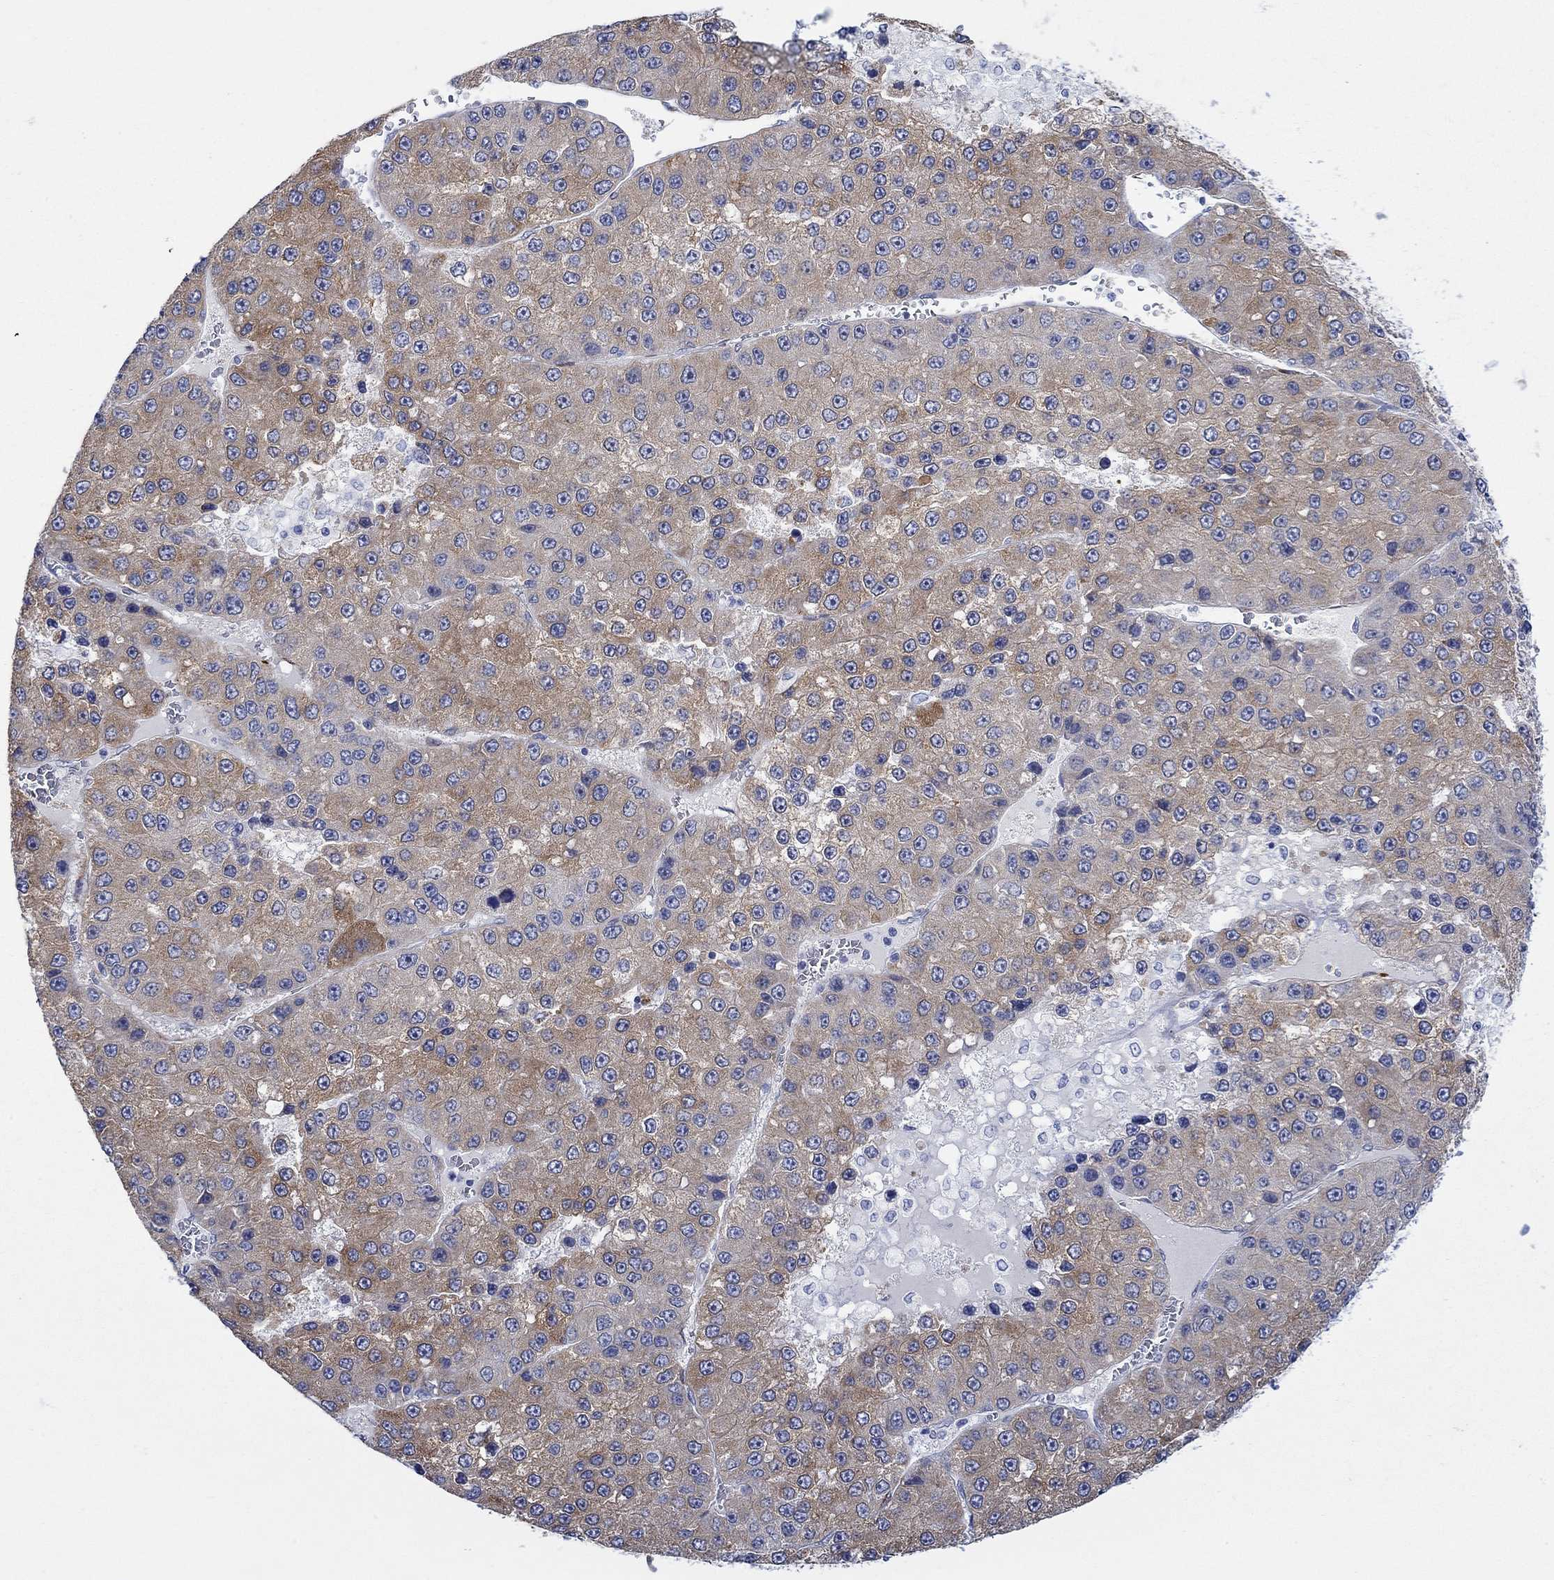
{"staining": {"intensity": "moderate", "quantity": "25%-75%", "location": "cytoplasmic/membranous"}, "tissue": "liver cancer", "cell_type": "Tumor cells", "image_type": "cancer", "snomed": [{"axis": "morphology", "description": "Carcinoma, Hepatocellular, NOS"}, {"axis": "topography", "description": "Liver"}], "caption": "Immunohistochemistry (IHC) of human hepatocellular carcinoma (liver) reveals medium levels of moderate cytoplasmic/membranous staining in about 25%-75% of tumor cells.", "gene": "KSR2", "patient": {"sex": "female", "age": 73}}